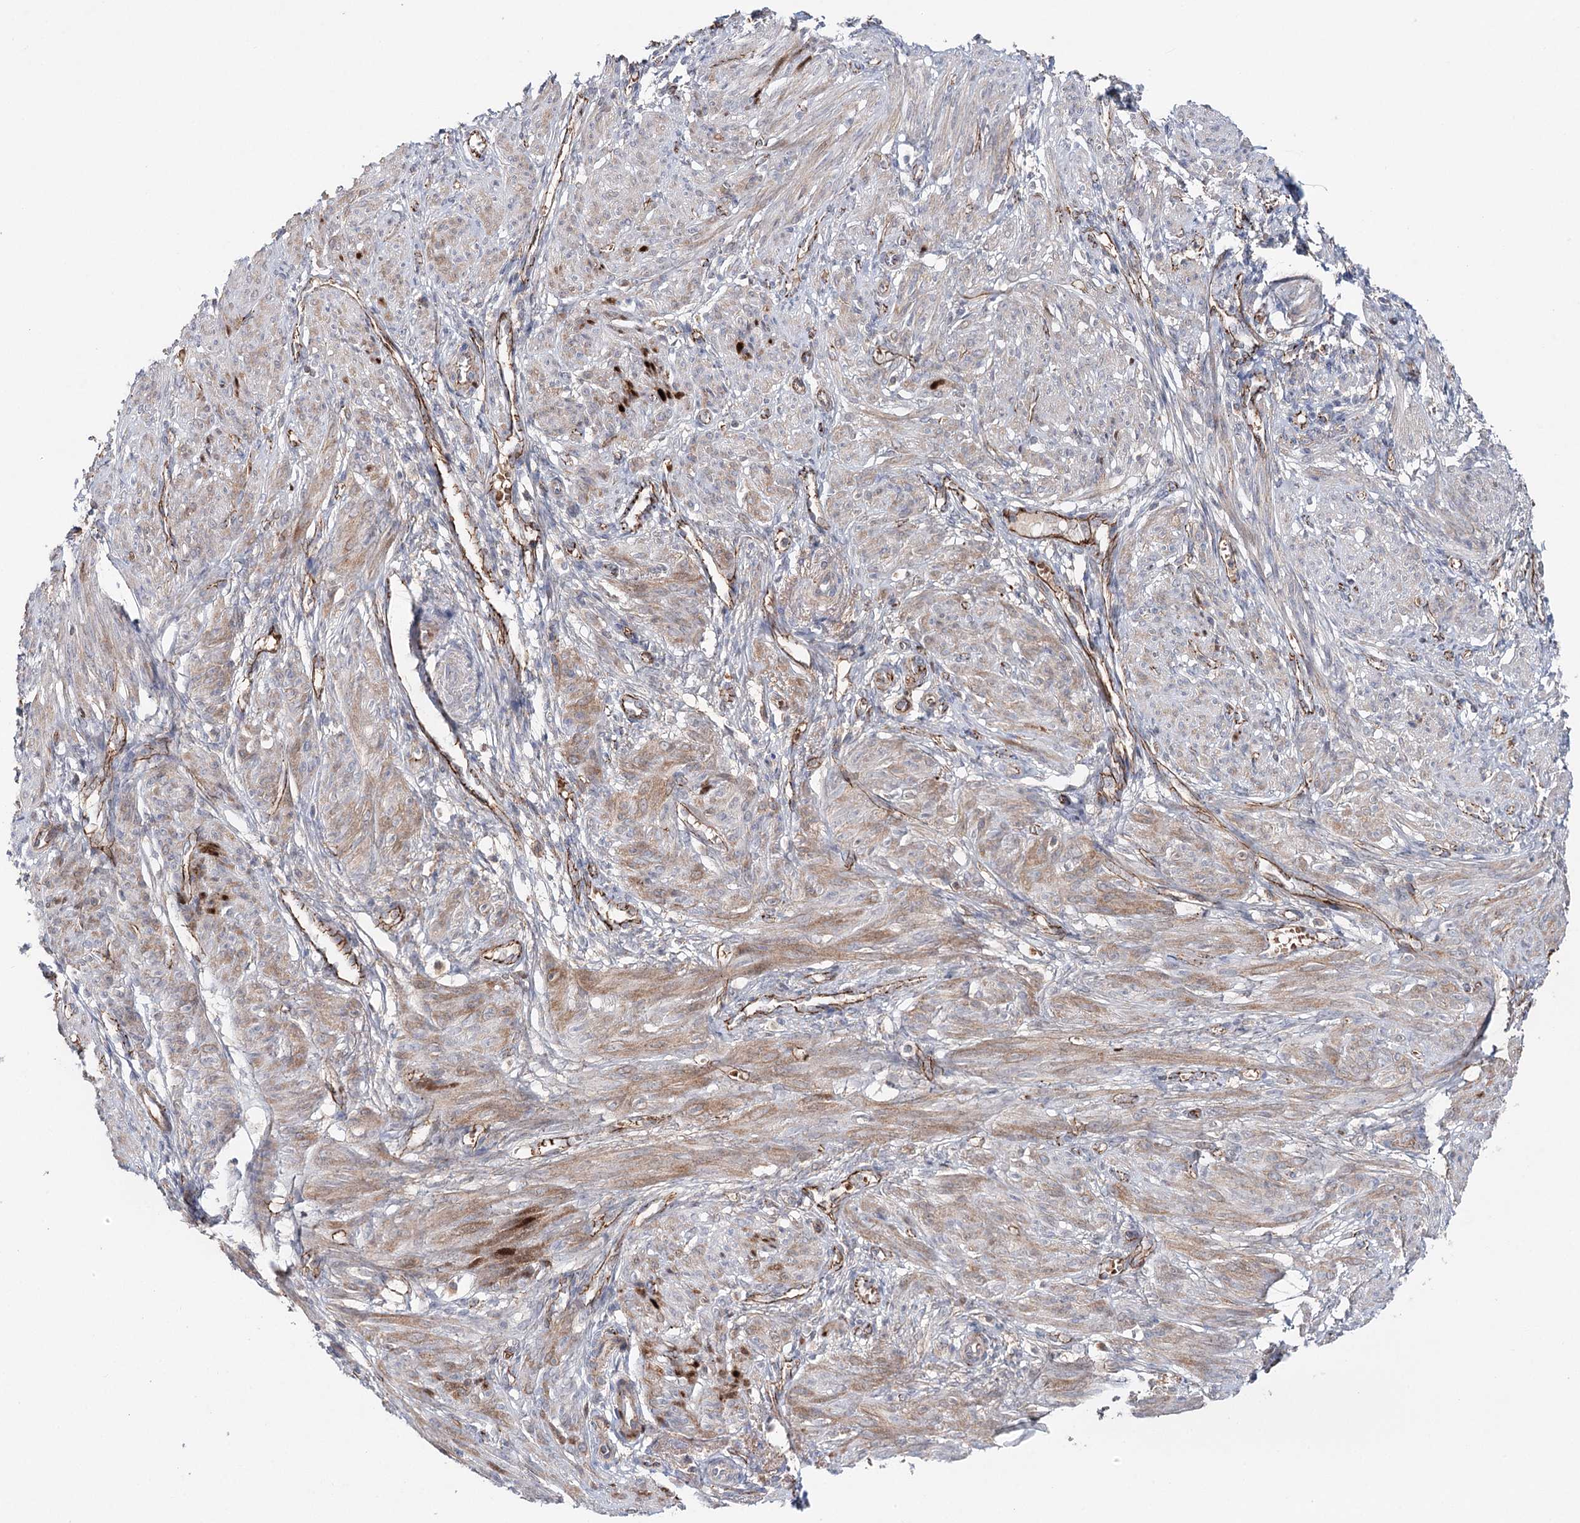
{"staining": {"intensity": "weak", "quantity": "25%-75%", "location": "cytoplasmic/membranous"}, "tissue": "smooth muscle", "cell_type": "Smooth muscle cells", "image_type": "normal", "snomed": [{"axis": "morphology", "description": "Normal tissue, NOS"}, {"axis": "topography", "description": "Smooth muscle"}], "caption": "Protein staining of unremarkable smooth muscle shows weak cytoplasmic/membranous positivity in approximately 25%-75% of smooth muscle cells. (DAB IHC, brown staining for protein, blue staining for nuclei).", "gene": "PKP4", "patient": {"sex": "female", "age": 39}}